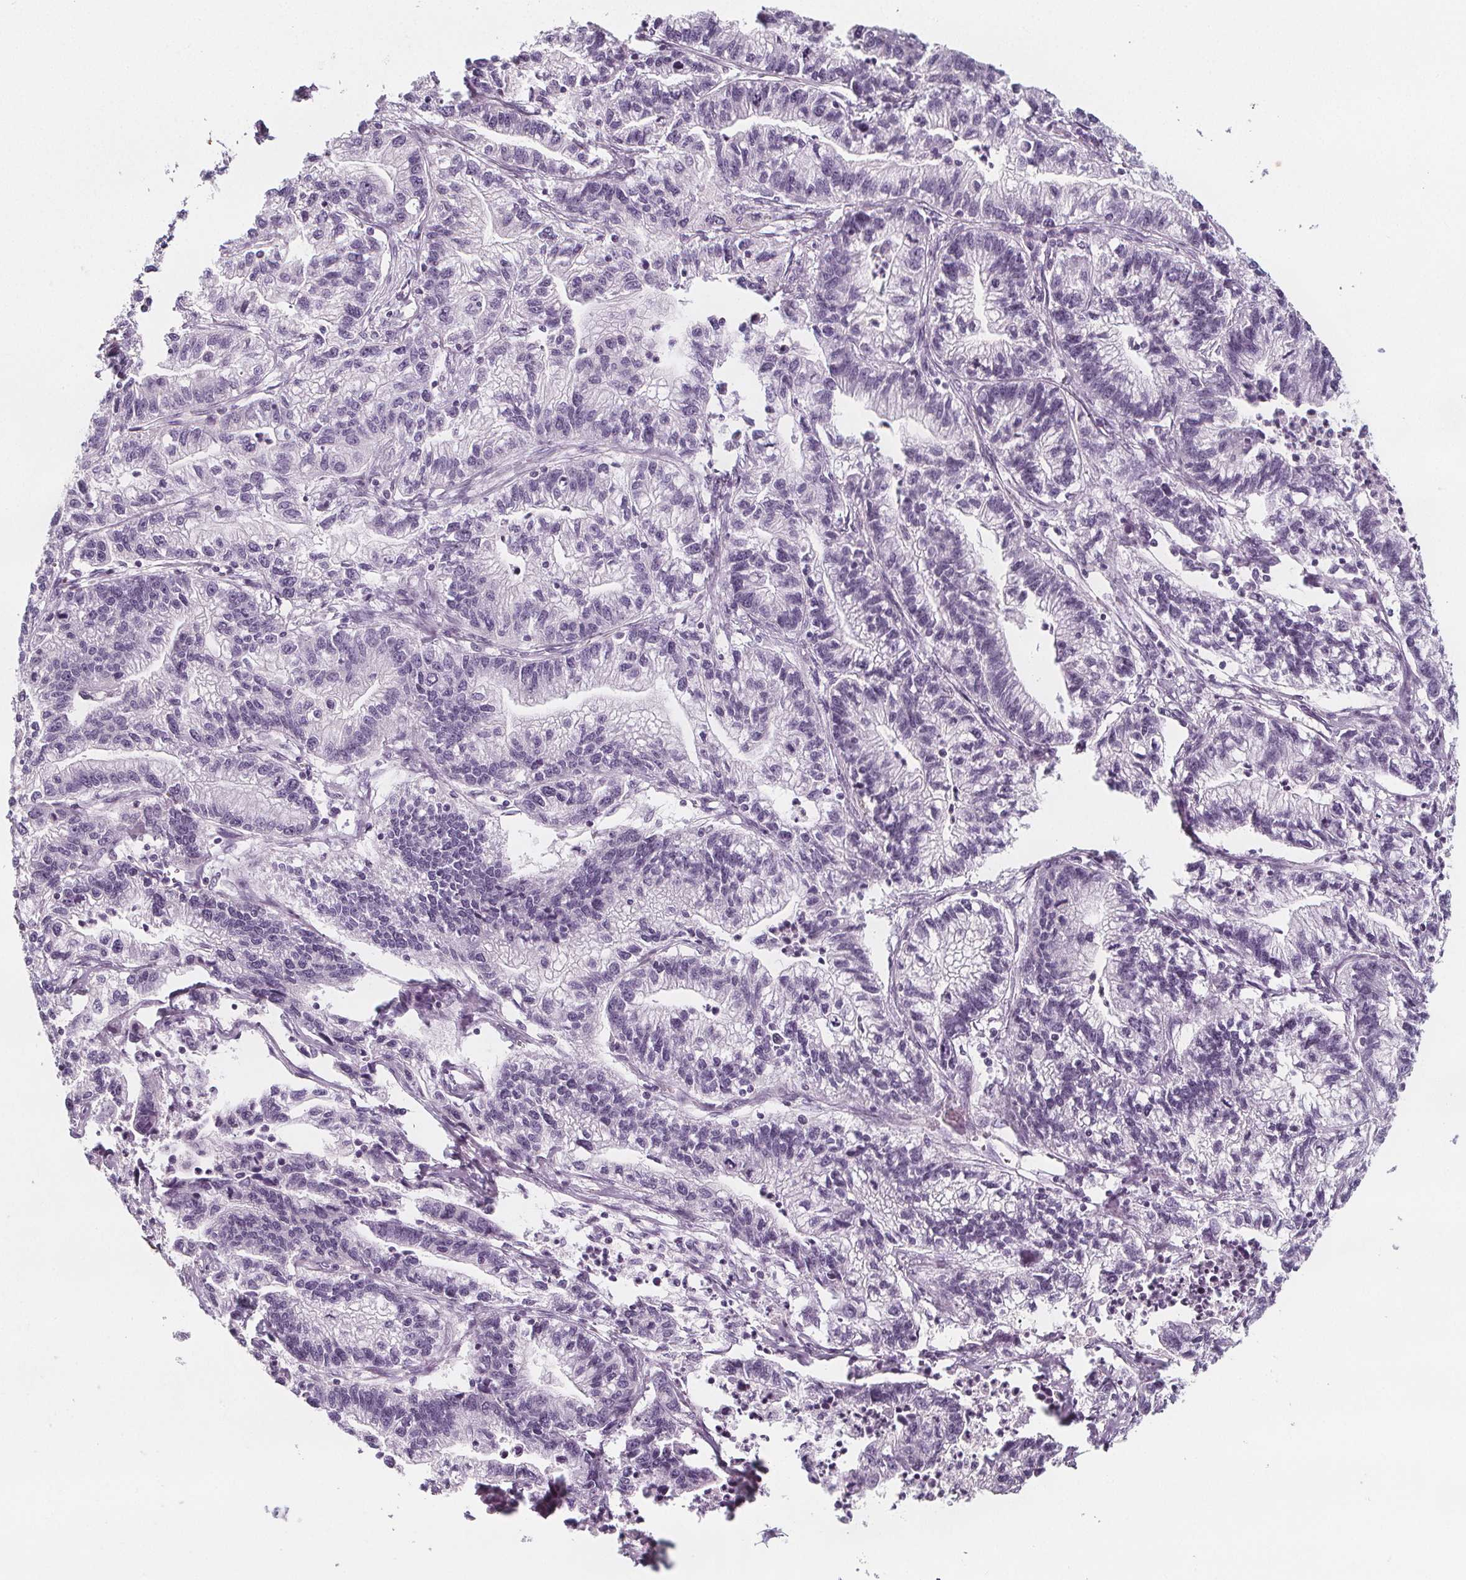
{"staining": {"intensity": "negative", "quantity": "none", "location": "none"}, "tissue": "stomach cancer", "cell_type": "Tumor cells", "image_type": "cancer", "snomed": [{"axis": "morphology", "description": "Adenocarcinoma, NOS"}, {"axis": "topography", "description": "Stomach"}], "caption": "A micrograph of human stomach adenocarcinoma is negative for staining in tumor cells.", "gene": "IL17C", "patient": {"sex": "male", "age": 83}}